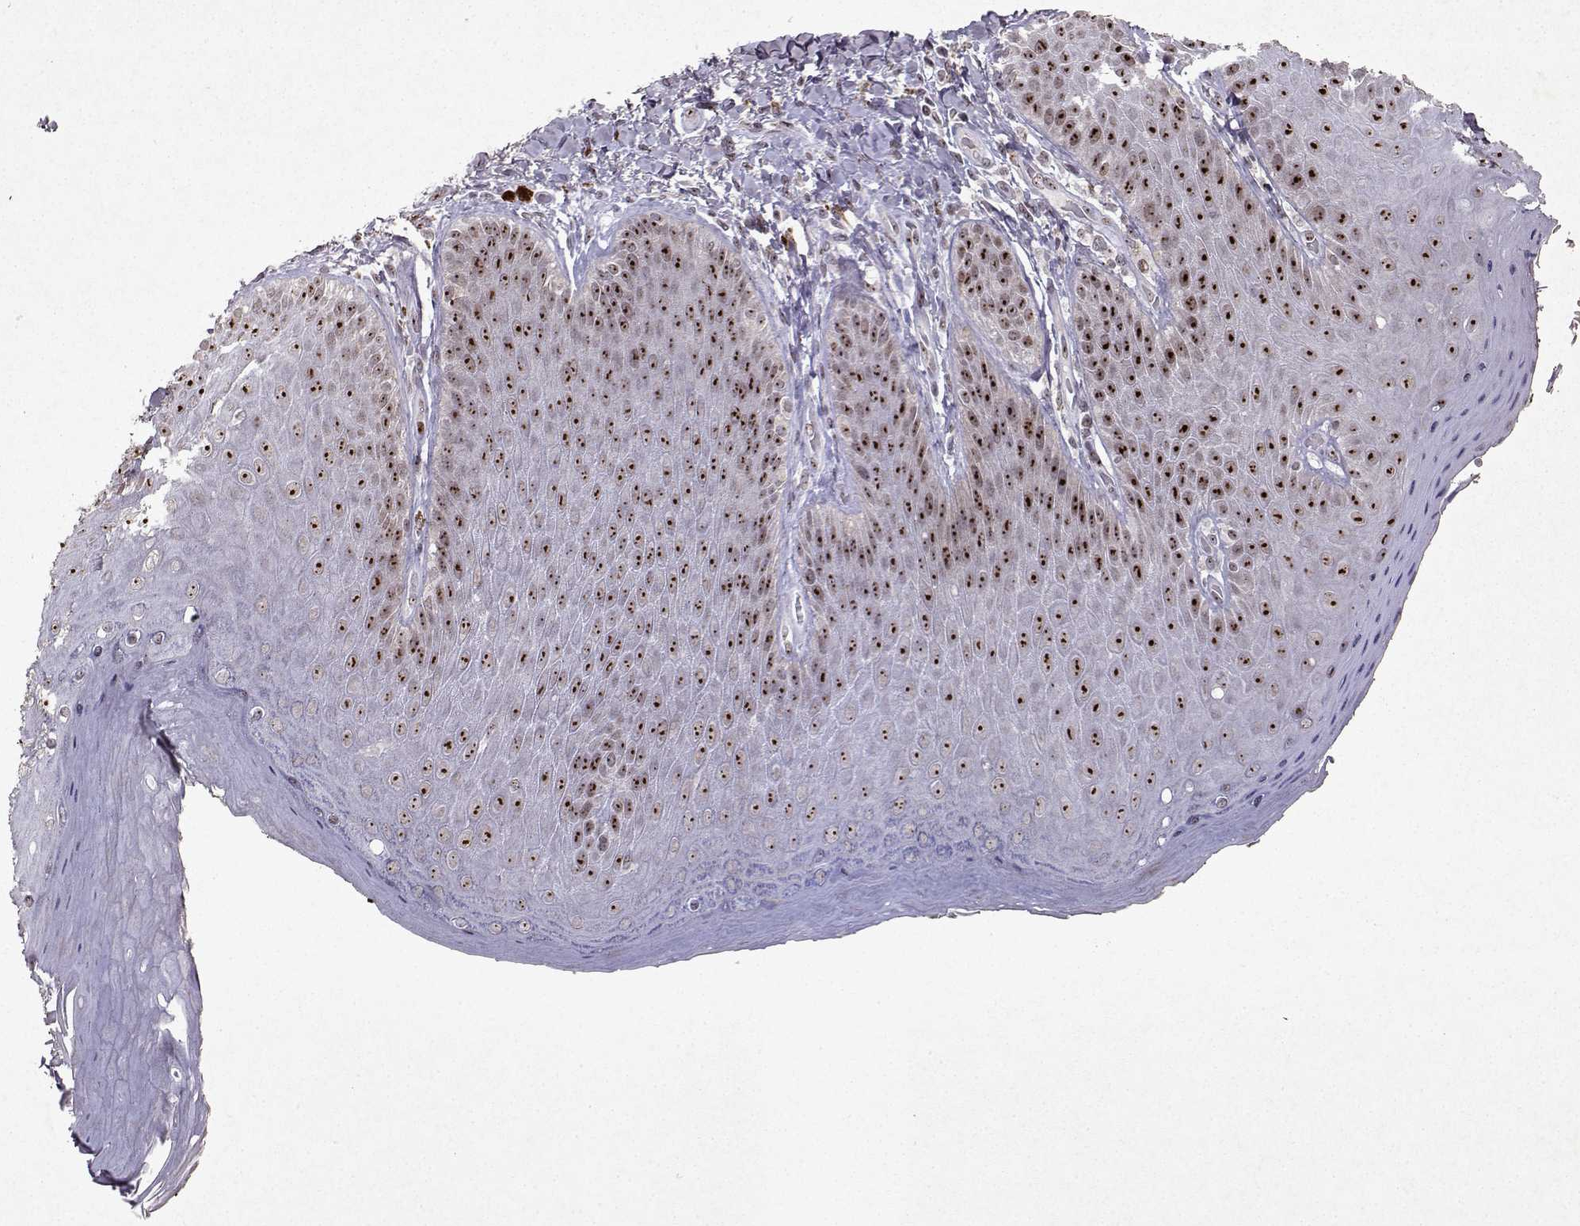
{"staining": {"intensity": "strong", "quantity": ">75%", "location": "nuclear"}, "tissue": "skin", "cell_type": "Epidermal cells", "image_type": "normal", "snomed": [{"axis": "morphology", "description": "Normal tissue, NOS"}, {"axis": "topography", "description": "Anal"}], "caption": "Immunohistochemistry (IHC) (DAB (3,3'-diaminobenzidine)) staining of benign skin exhibits strong nuclear protein staining in about >75% of epidermal cells.", "gene": "DDX56", "patient": {"sex": "male", "age": 53}}